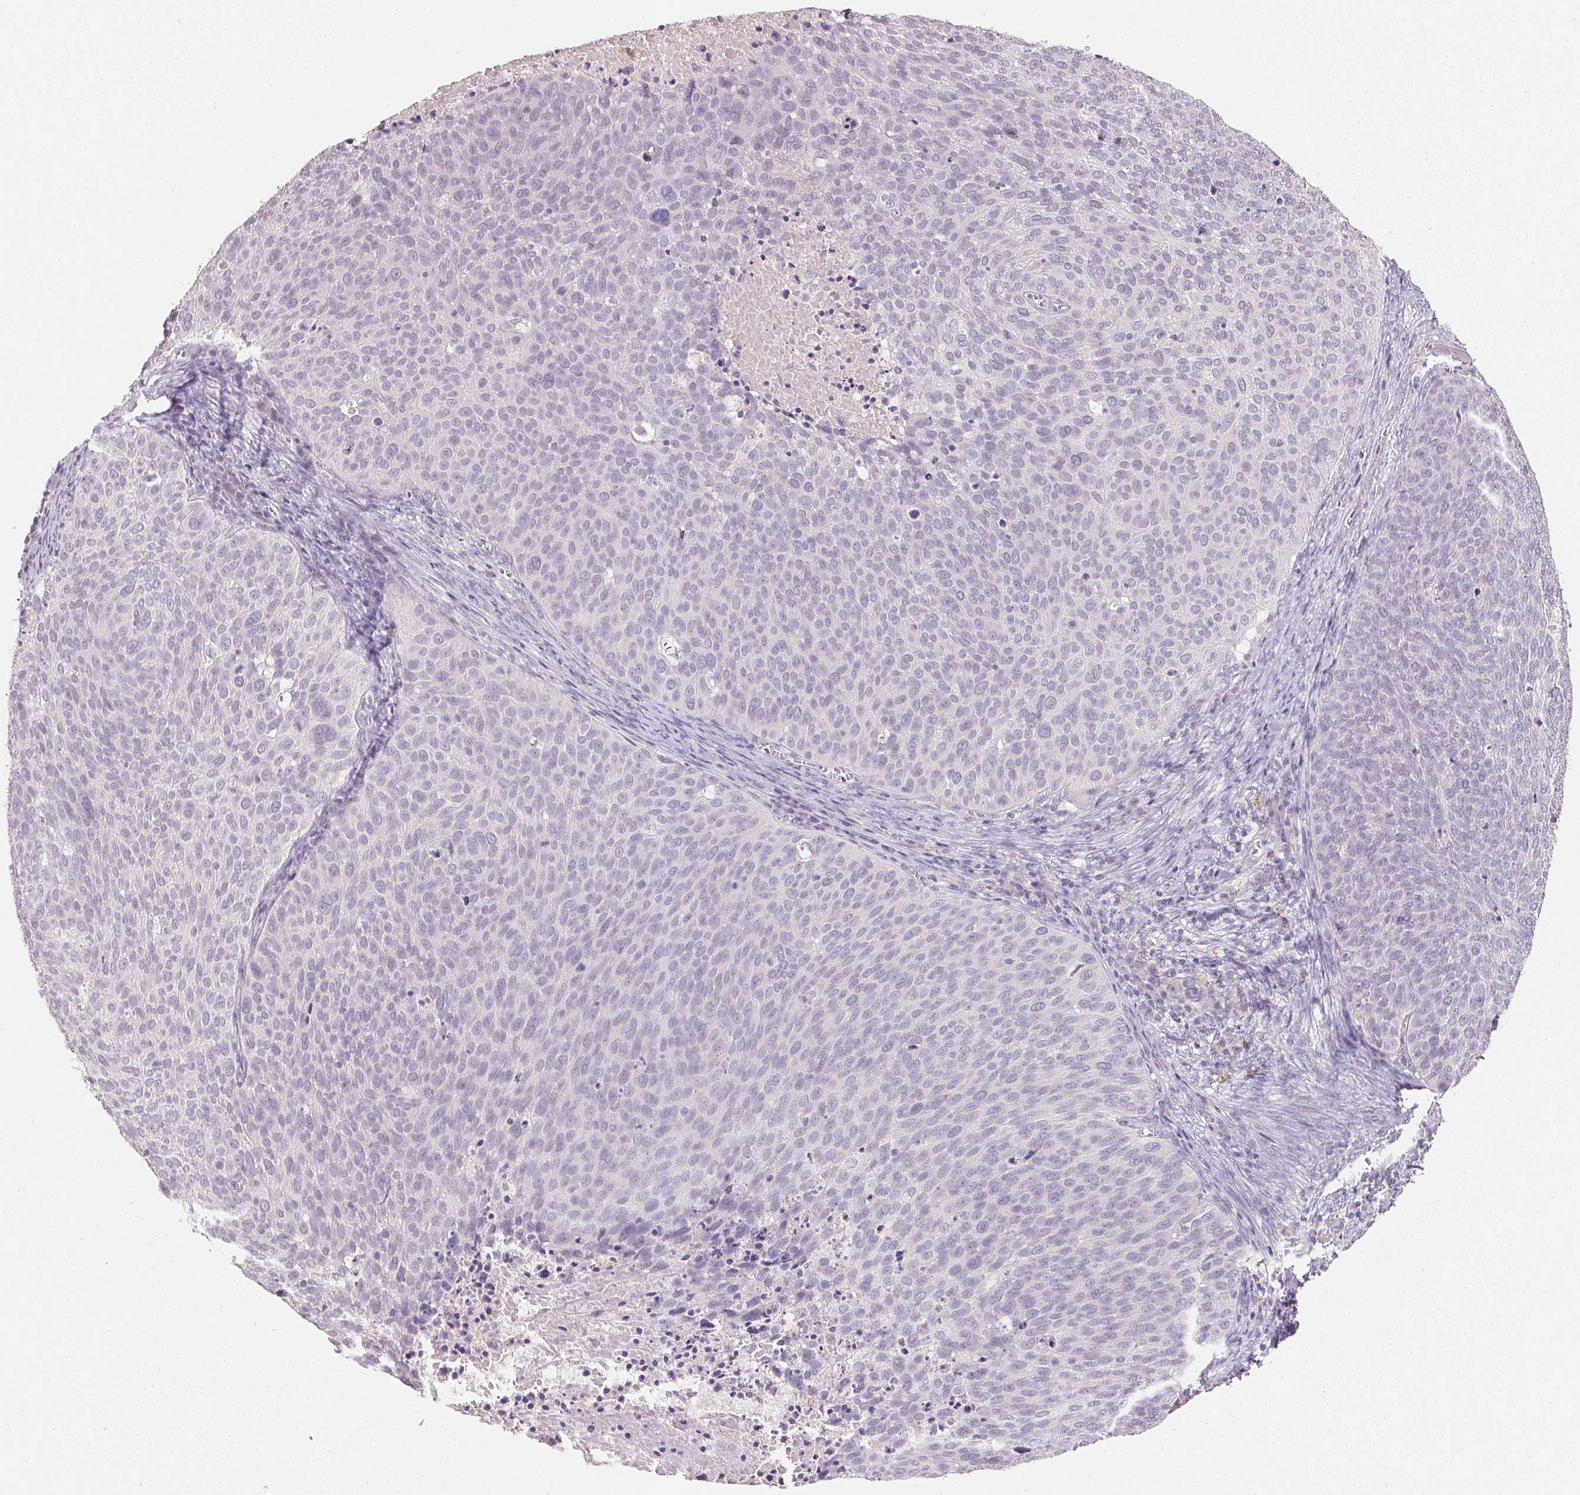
{"staining": {"intensity": "negative", "quantity": "none", "location": "none"}, "tissue": "cervical cancer", "cell_type": "Tumor cells", "image_type": "cancer", "snomed": [{"axis": "morphology", "description": "Squamous cell carcinoma, NOS"}, {"axis": "topography", "description": "Cervix"}], "caption": "Cervical squamous cell carcinoma was stained to show a protein in brown. There is no significant positivity in tumor cells.", "gene": "CXCL5", "patient": {"sex": "female", "age": 39}}